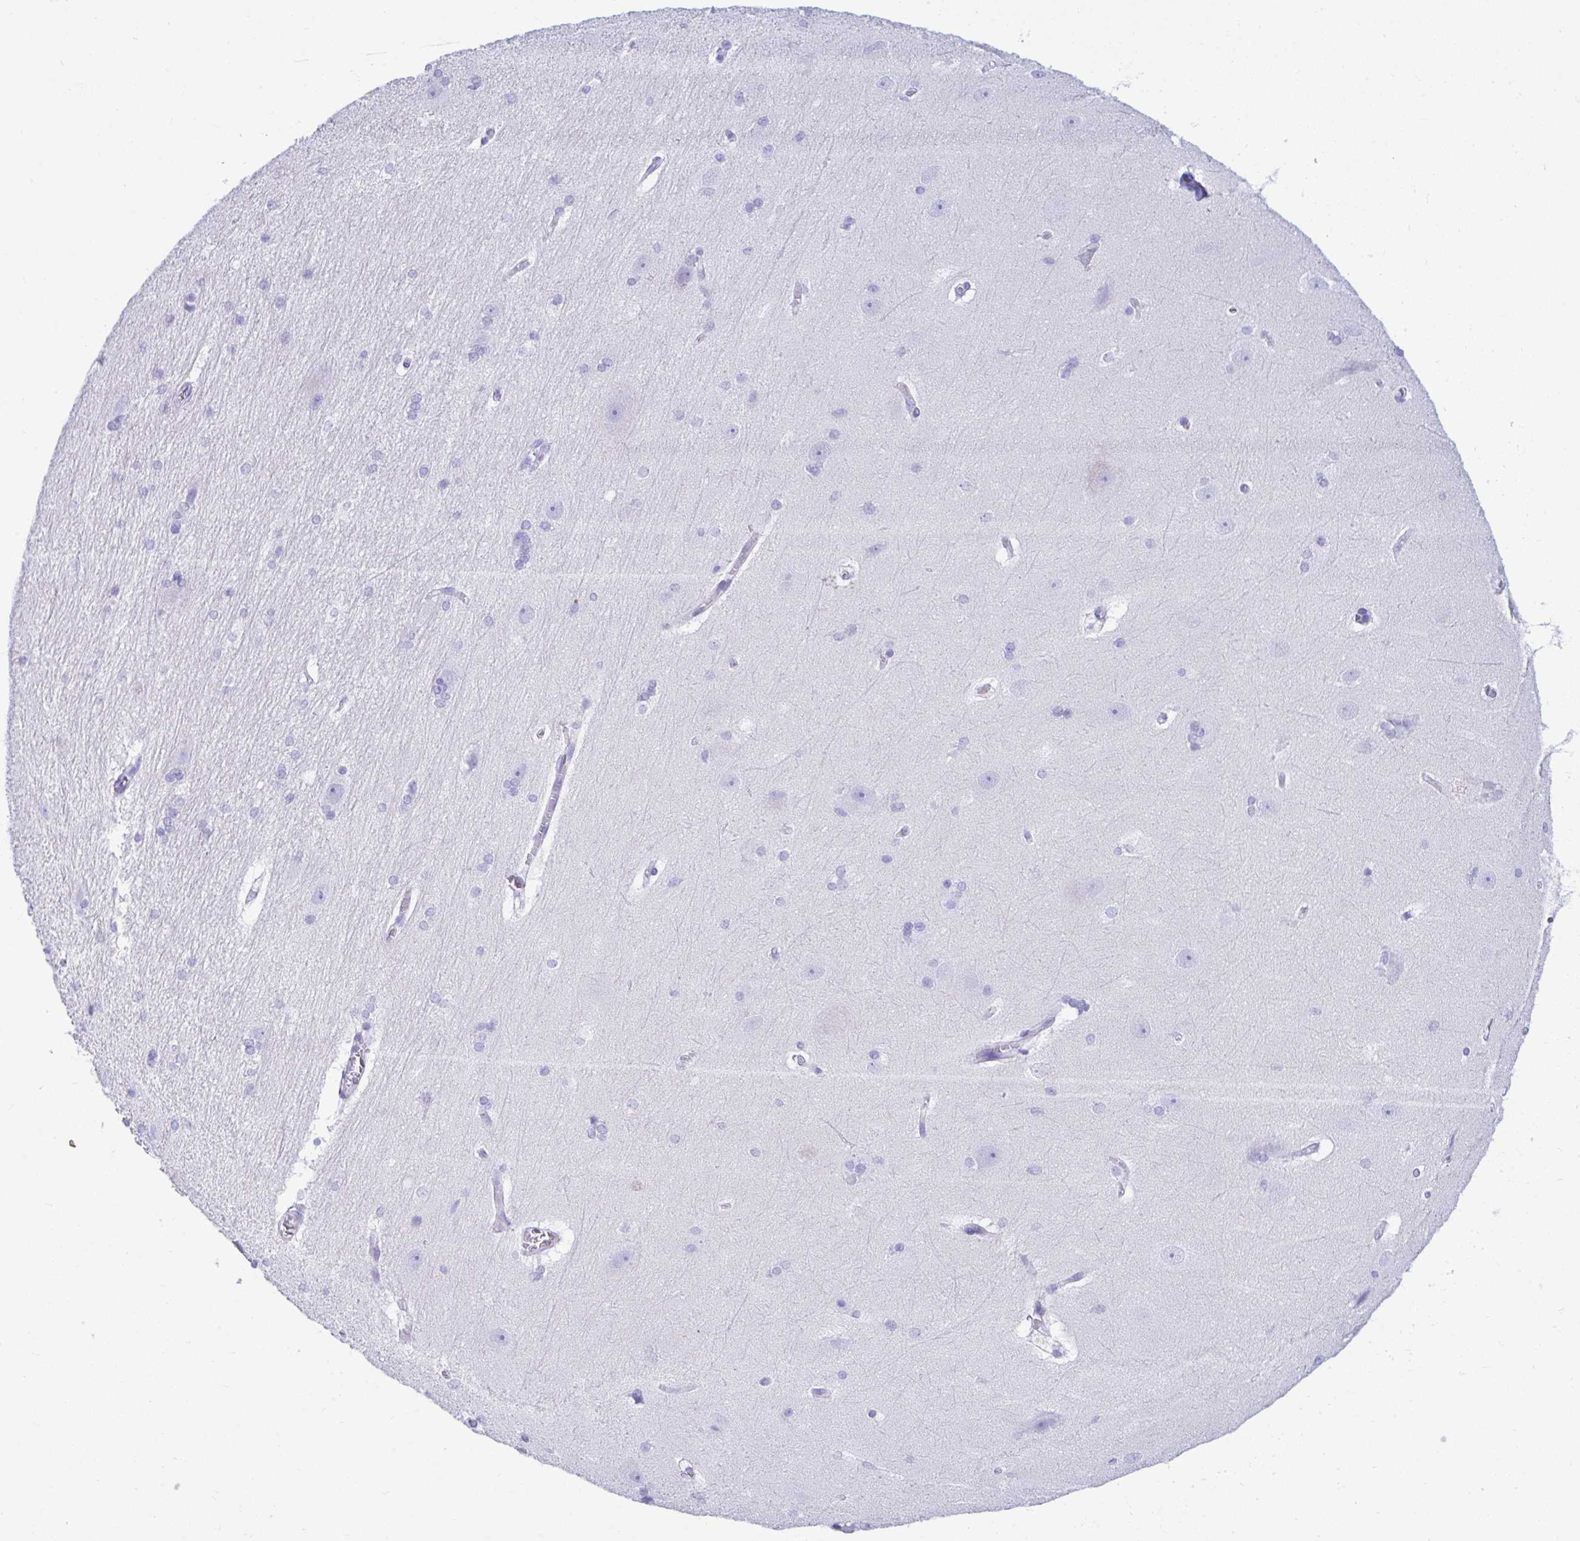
{"staining": {"intensity": "negative", "quantity": "none", "location": "none"}, "tissue": "hippocampus", "cell_type": "Glial cells", "image_type": "normal", "snomed": [{"axis": "morphology", "description": "Normal tissue, NOS"}, {"axis": "topography", "description": "Cerebral cortex"}, {"axis": "topography", "description": "Hippocampus"}], "caption": "Immunohistochemical staining of benign hippocampus shows no significant expression in glial cells. Nuclei are stained in blue.", "gene": "SHISA8", "patient": {"sex": "female", "age": 19}}